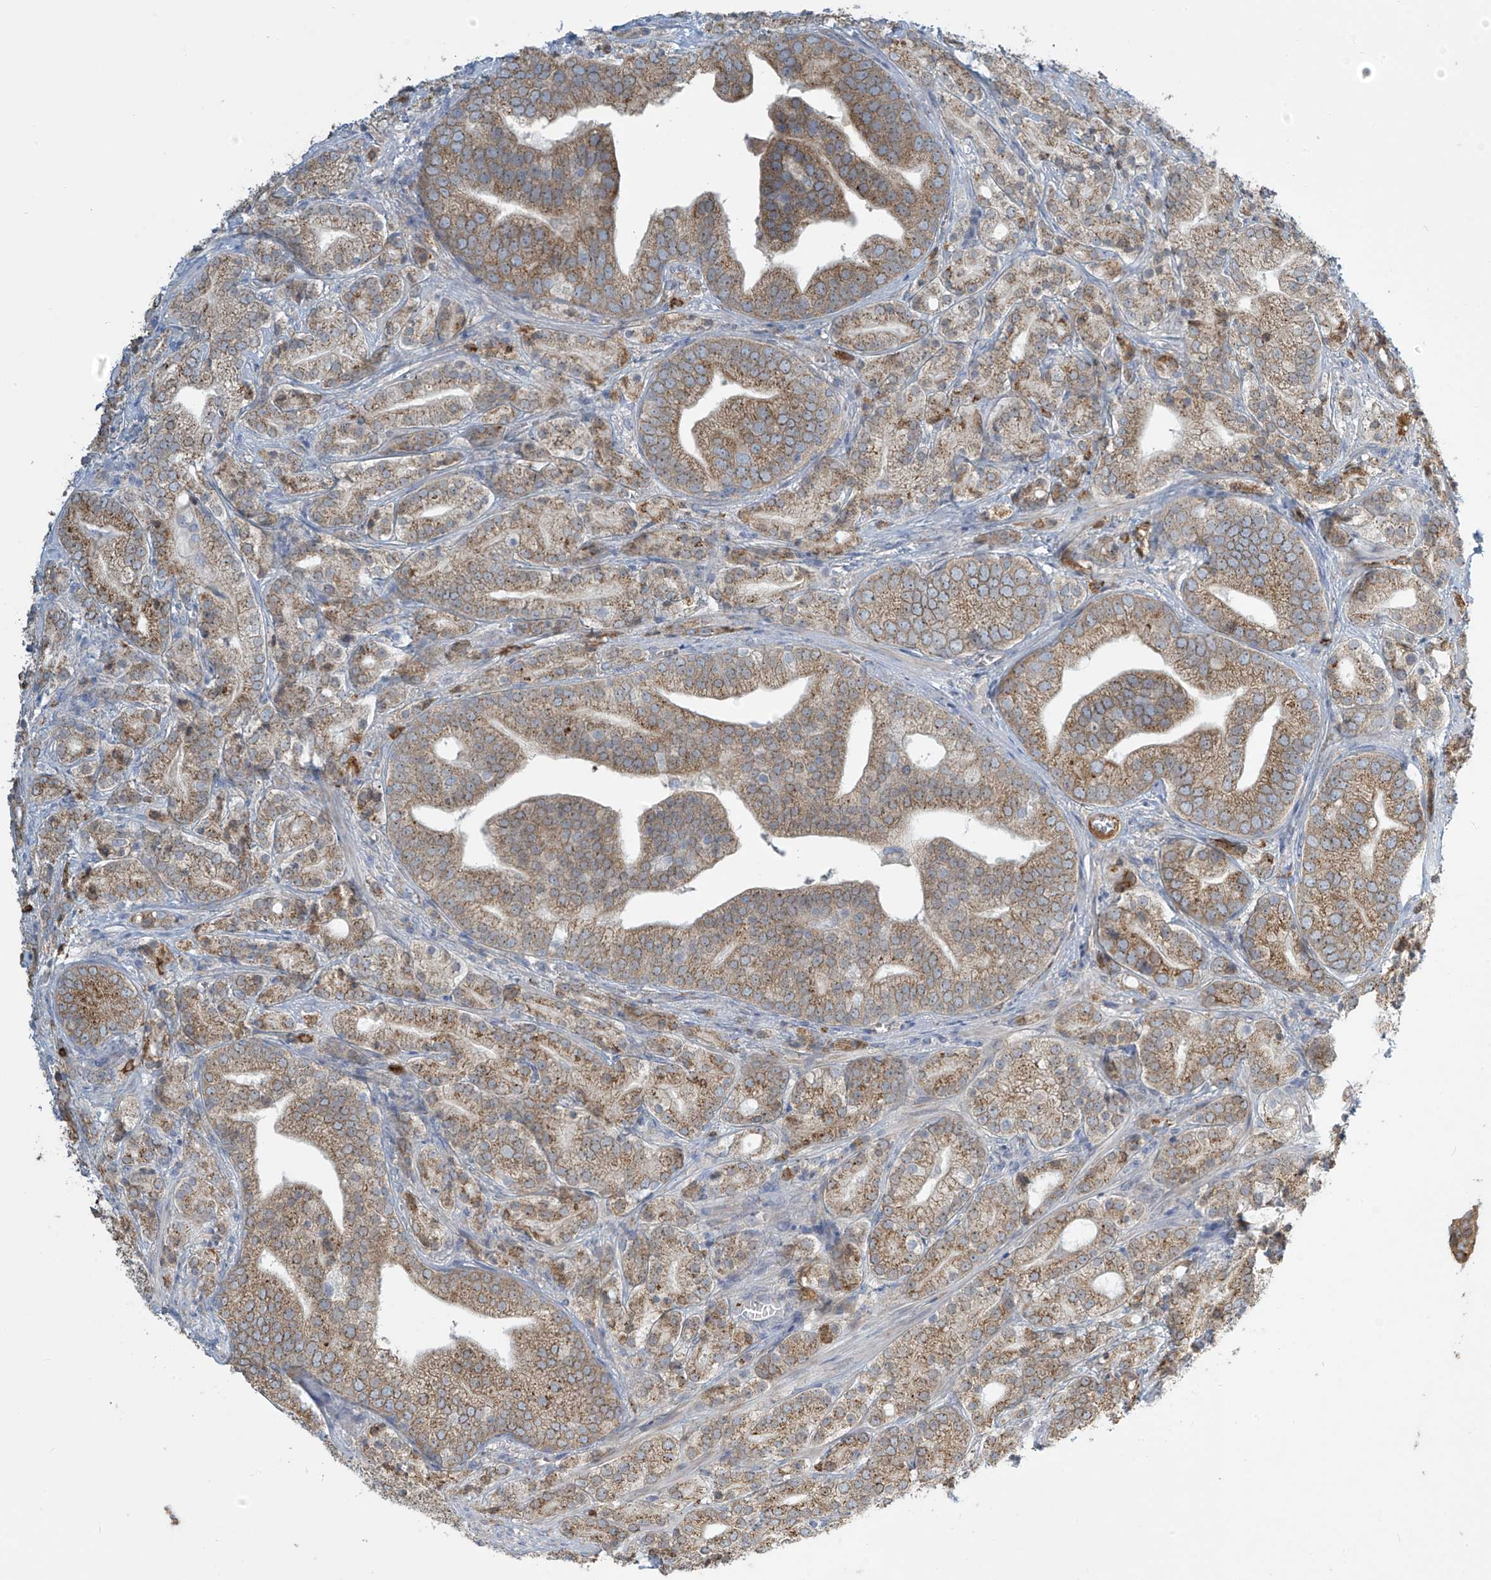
{"staining": {"intensity": "moderate", "quantity": ">75%", "location": "cytoplasmic/membranous"}, "tissue": "prostate cancer", "cell_type": "Tumor cells", "image_type": "cancer", "snomed": [{"axis": "morphology", "description": "Adenocarcinoma, High grade"}, {"axis": "topography", "description": "Prostate"}], "caption": "Immunohistochemistry (IHC) of prostate cancer (high-grade adenocarcinoma) displays medium levels of moderate cytoplasmic/membranous positivity in approximately >75% of tumor cells. The staining was performed using DAB (3,3'-diaminobenzidine) to visualize the protein expression in brown, while the nuclei were stained in blue with hematoxylin (Magnification: 20x).", "gene": "LZTS3", "patient": {"sex": "male", "age": 57}}